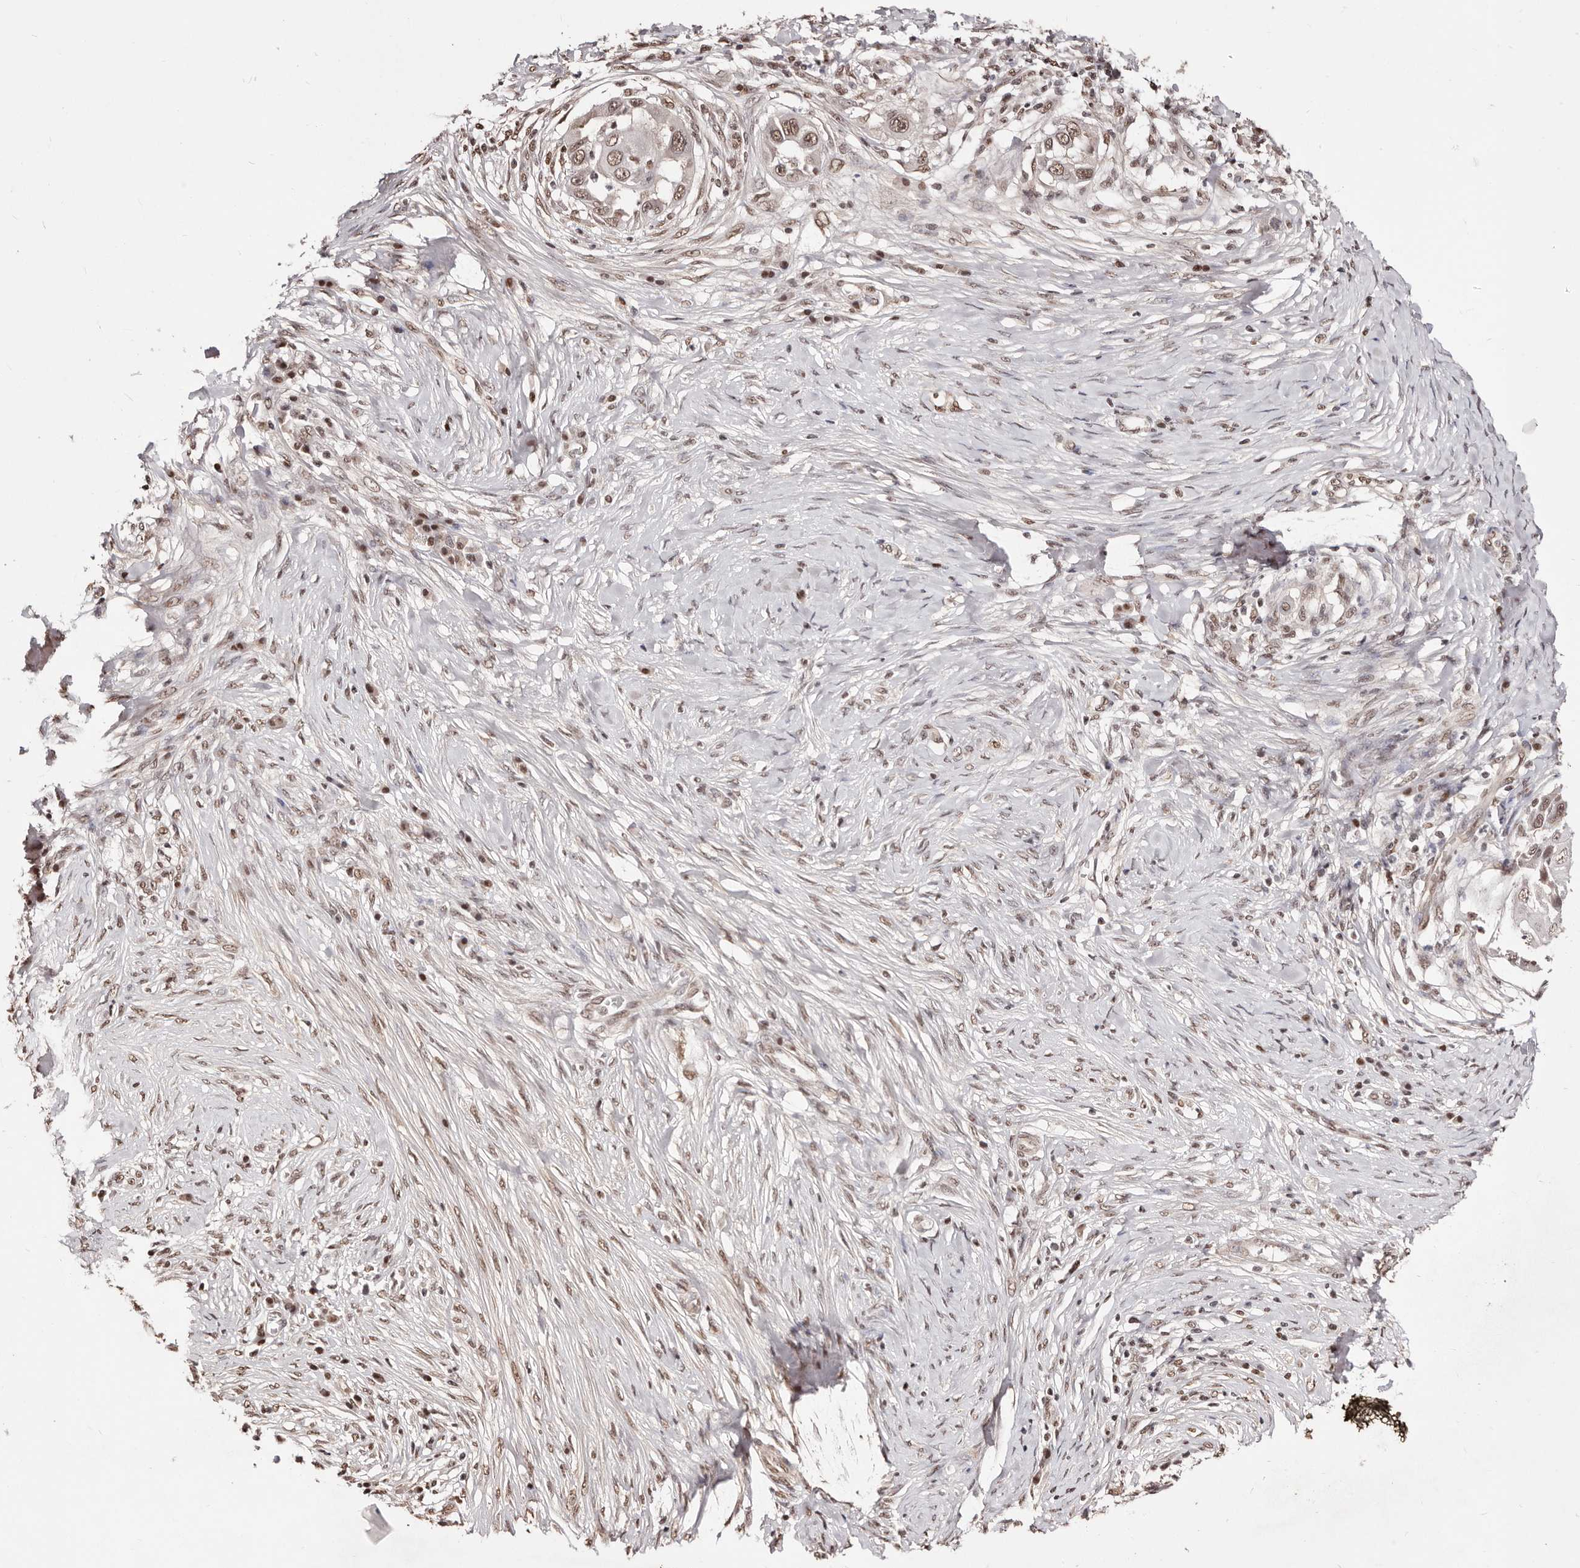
{"staining": {"intensity": "moderate", "quantity": ">75%", "location": "nuclear"}, "tissue": "skin cancer", "cell_type": "Tumor cells", "image_type": "cancer", "snomed": [{"axis": "morphology", "description": "Squamous cell carcinoma, NOS"}, {"axis": "topography", "description": "Skin"}], "caption": "Immunohistochemistry (DAB) staining of skin cancer (squamous cell carcinoma) exhibits moderate nuclear protein staining in approximately >75% of tumor cells.", "gene": "BICRAL", "patient": {"sex": "female", "age": 44}}